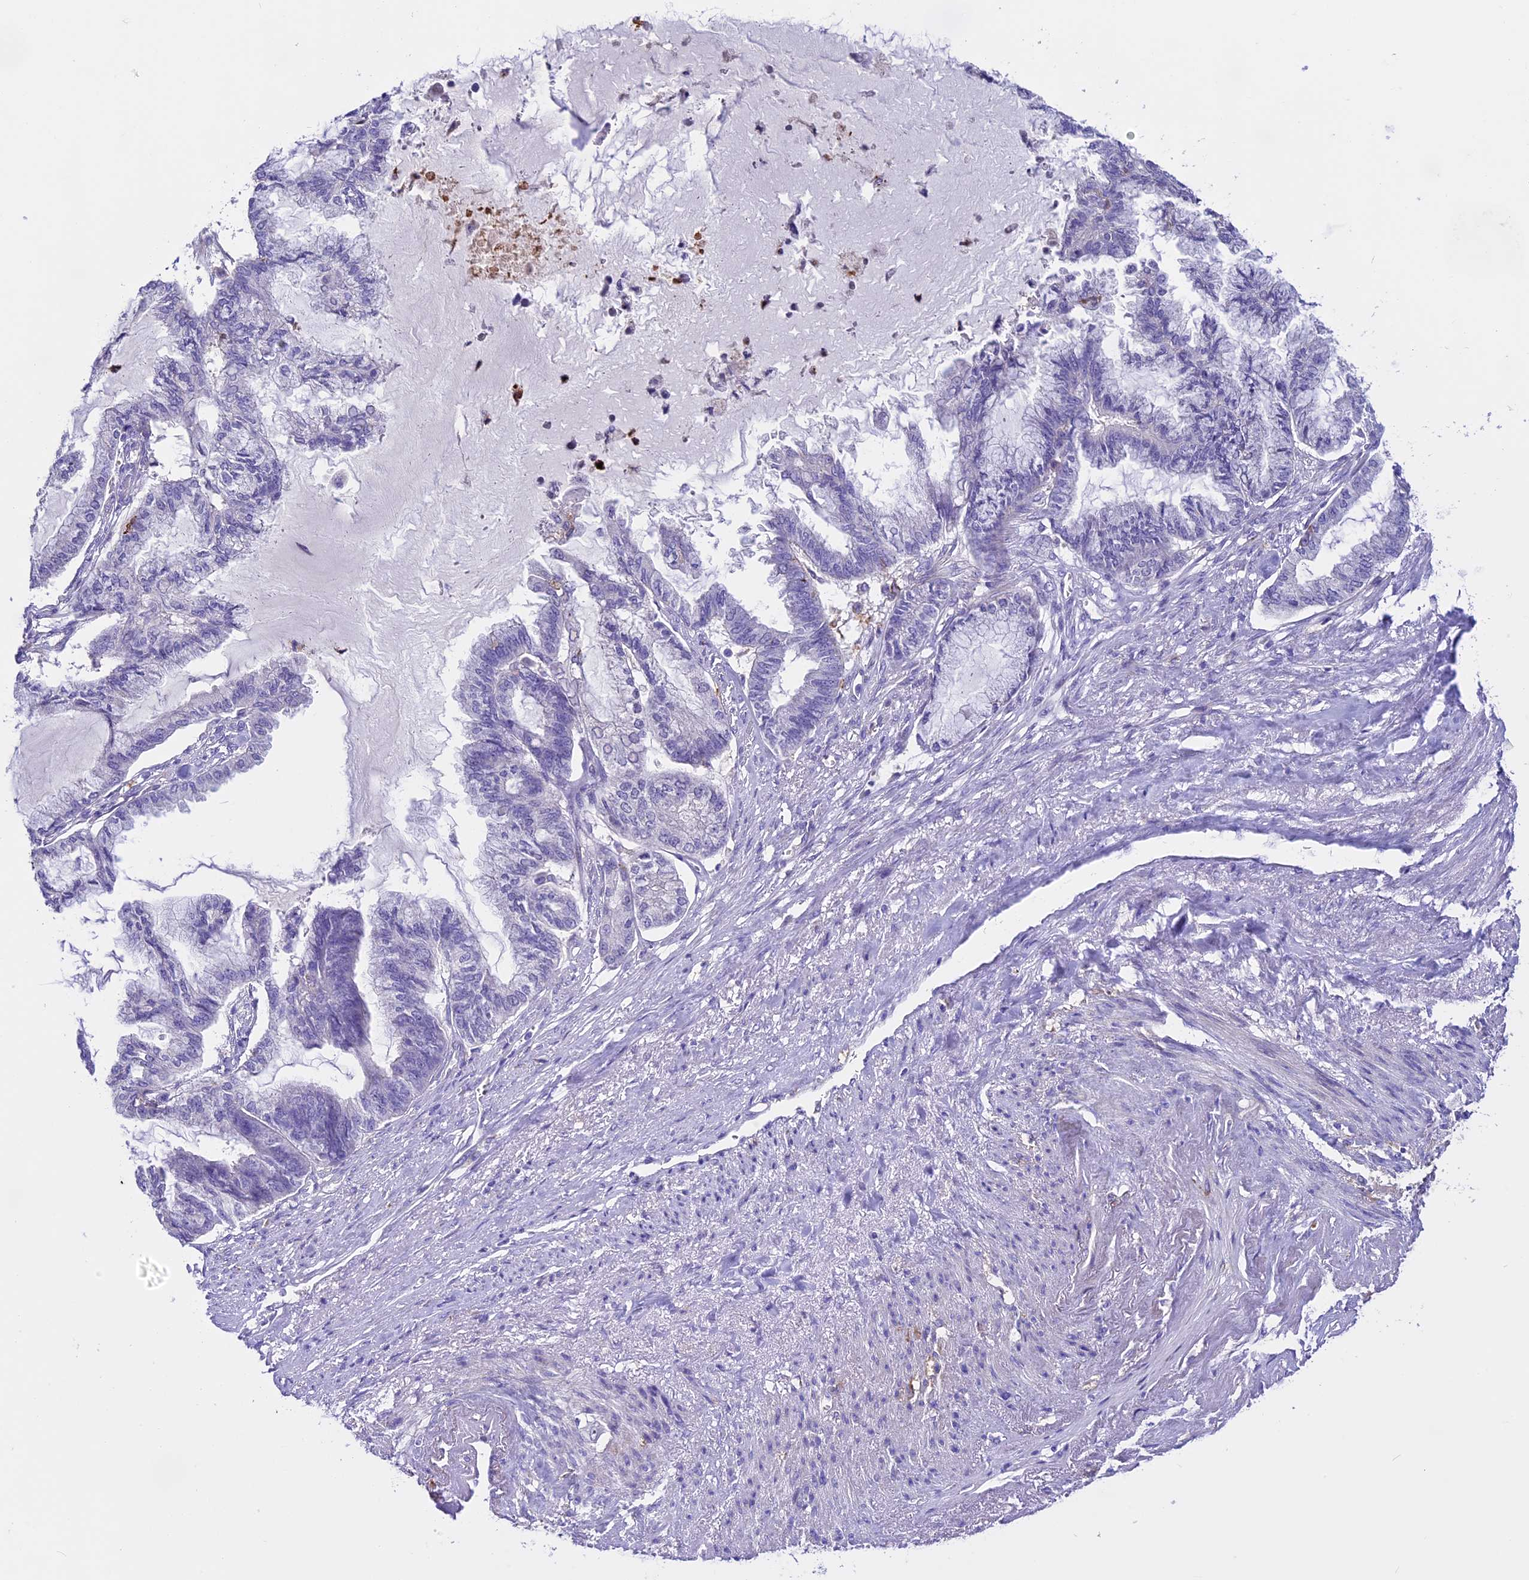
{"staining": {"intensity": "negative", "quantity": "none", "location": "none"}, "tissue": "endometrial cancer", "cell_type": "Tumor cells", "image_type": "cancer", "snomed": [{"axis": "morphology", "description": "Adenocarcinoma, NOS"}, {"axis": "topography", "description": "Endometrium"}], "caption": "Image shows no protein expression in tumor cells of endometrial adenocarcinoma tissue.", "gene": "NOD2", "patient": {"sex": "female", "age": 86}}